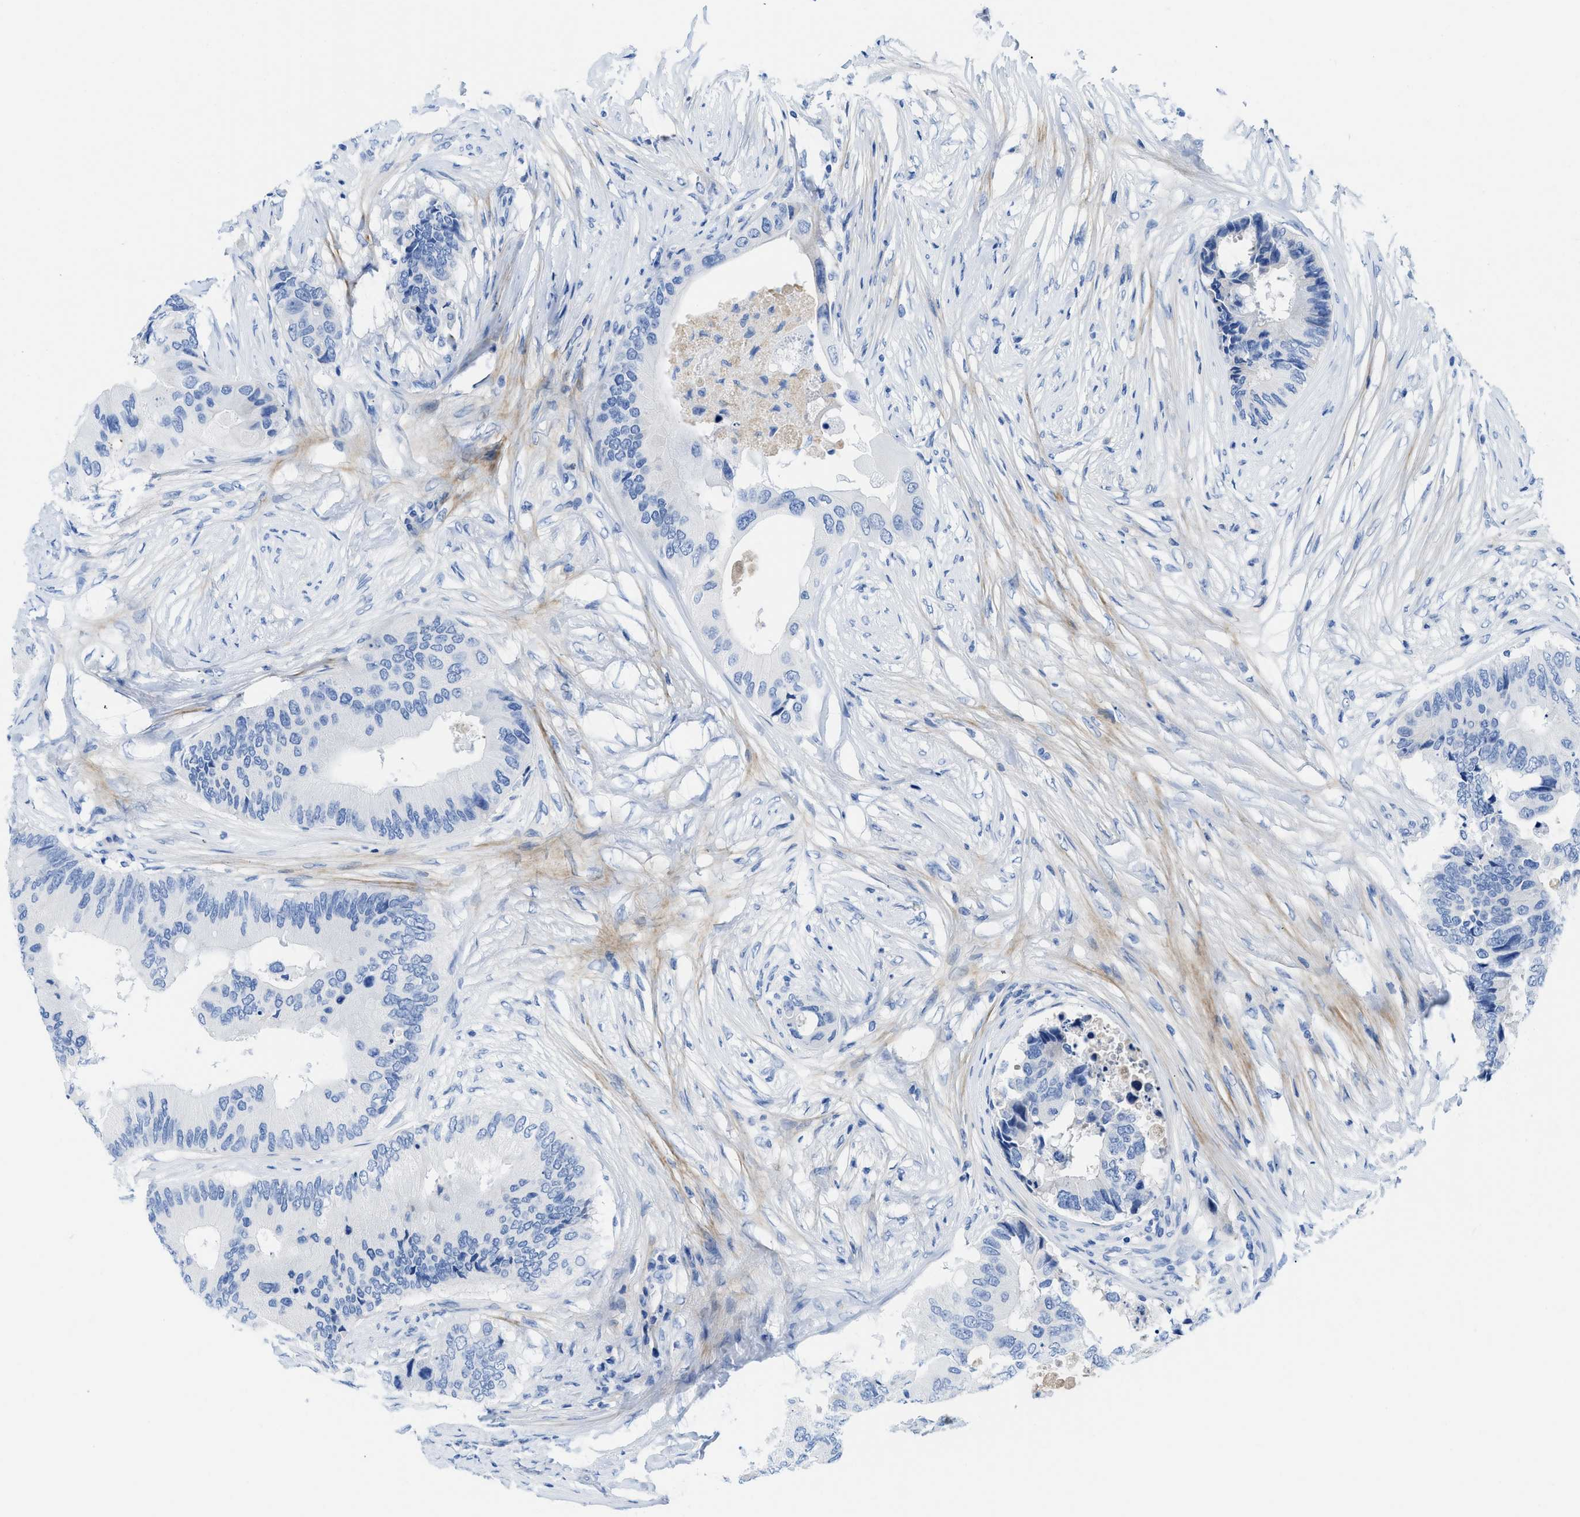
{"staining": {"intensity": "negative", "quantity": "none", "location": "none"}, "tissue": "colorectal cancer", "cell_type": "Tumor cells", "image_type": "cancer", "snomed": [{"axis": "morphology", "description": "Adenocarcinoma, NOS"}, {"axis": "topography", "description": "Colon"}], "caption": "A histopathology image of colorectal adenocarcinoma stained for a protein exhibits no brown staining in tumor cells.", "gene": "COL3A1", "patient": {"sex": "male", "age": 71}}